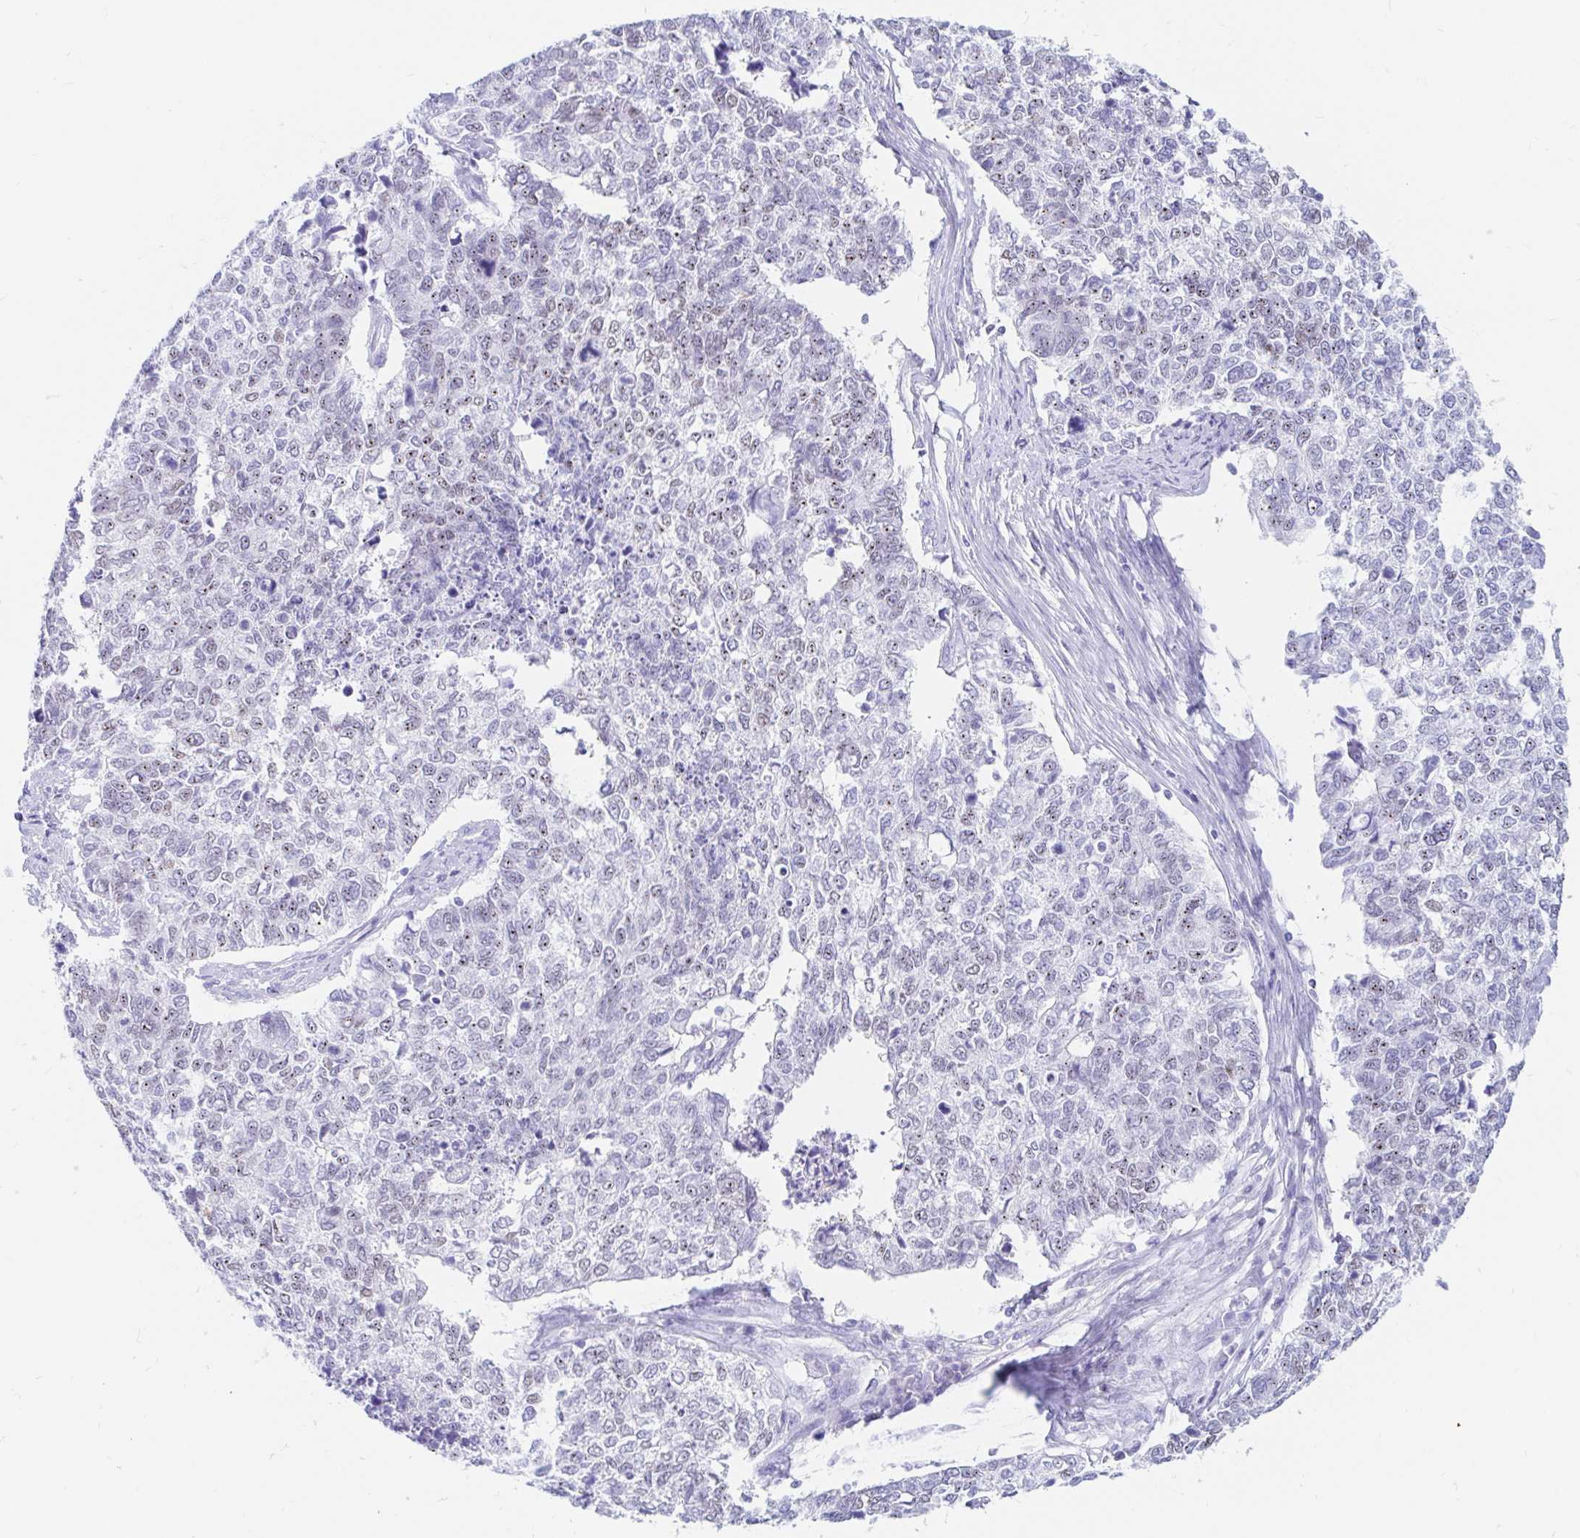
{"staining": {"intensity": "weak", "quantity": "<25%", "location": "nuclear"}, "tissue": "cervical cancer", "cell_type": "Tumor cells", "image_type": "cancer", "snomed": [{"axis": "morphology", "description": "Adenocarcinoma, NOS"}, {"axis": "topography", "description": "Cervix"}], "caption": "DAB (3,3'-diaminobenzidine) immunohistochemical staining of adenocarcinoma (cervical) reveals no significant expression in tumor cells.", "gene": "OR6T1", "patient": {"sex": "female", "age": 63}}